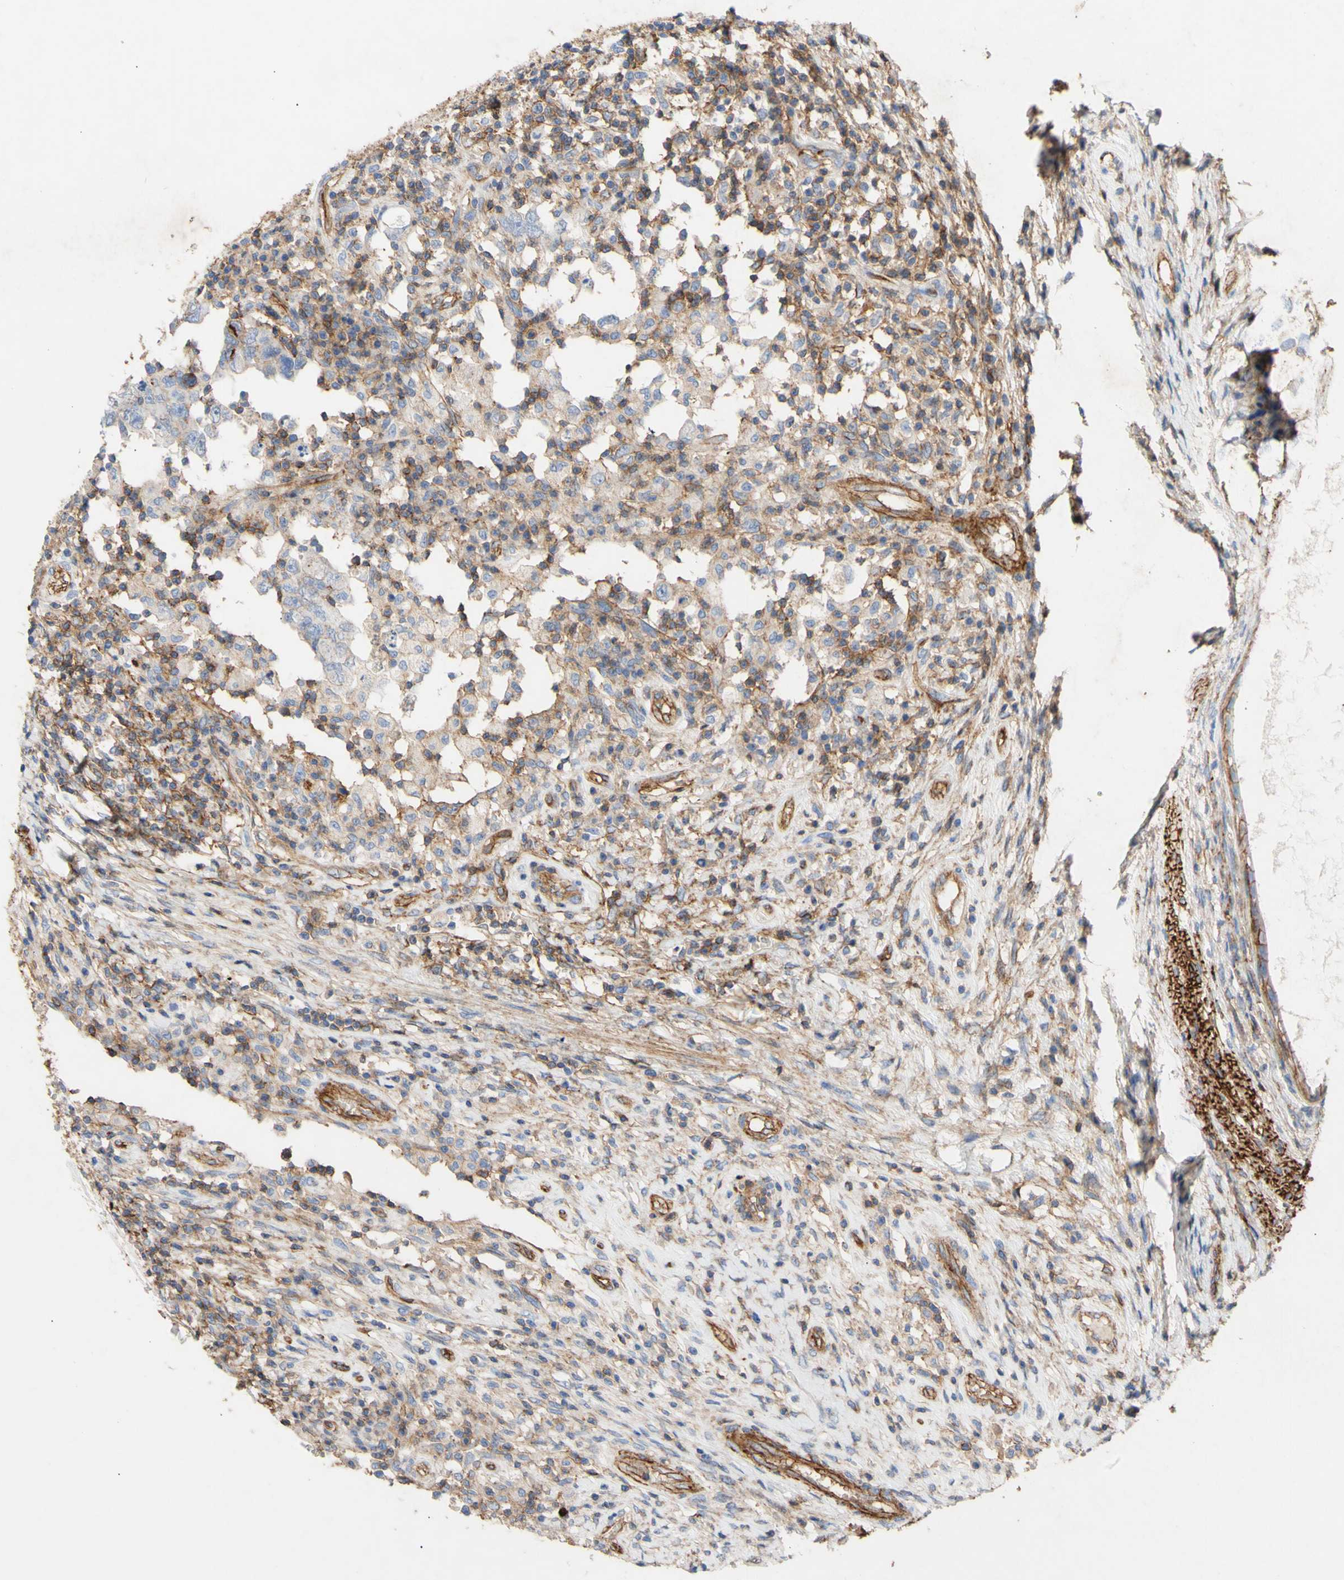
{"staining": {"intensity": "weak", "quantity": "<25%", "location": "cytoplasmic/membranous"}, "tissue": "testis cancer", "cell_type": "Tumor cells", "image_type": "cancer", "snomed": [{"axis": "morphology", "description": "Carcinoma, Embryonal, NOS"}, {"axis": "topography", "description": "Testis"}], "caption": "Tumor cells are negative for protein expression in human embryonal carcinoma (testis). (DAB IHC, high magnification).", "gene": "ATP2A3", "patient": {"sex": "male", "age": 26}}